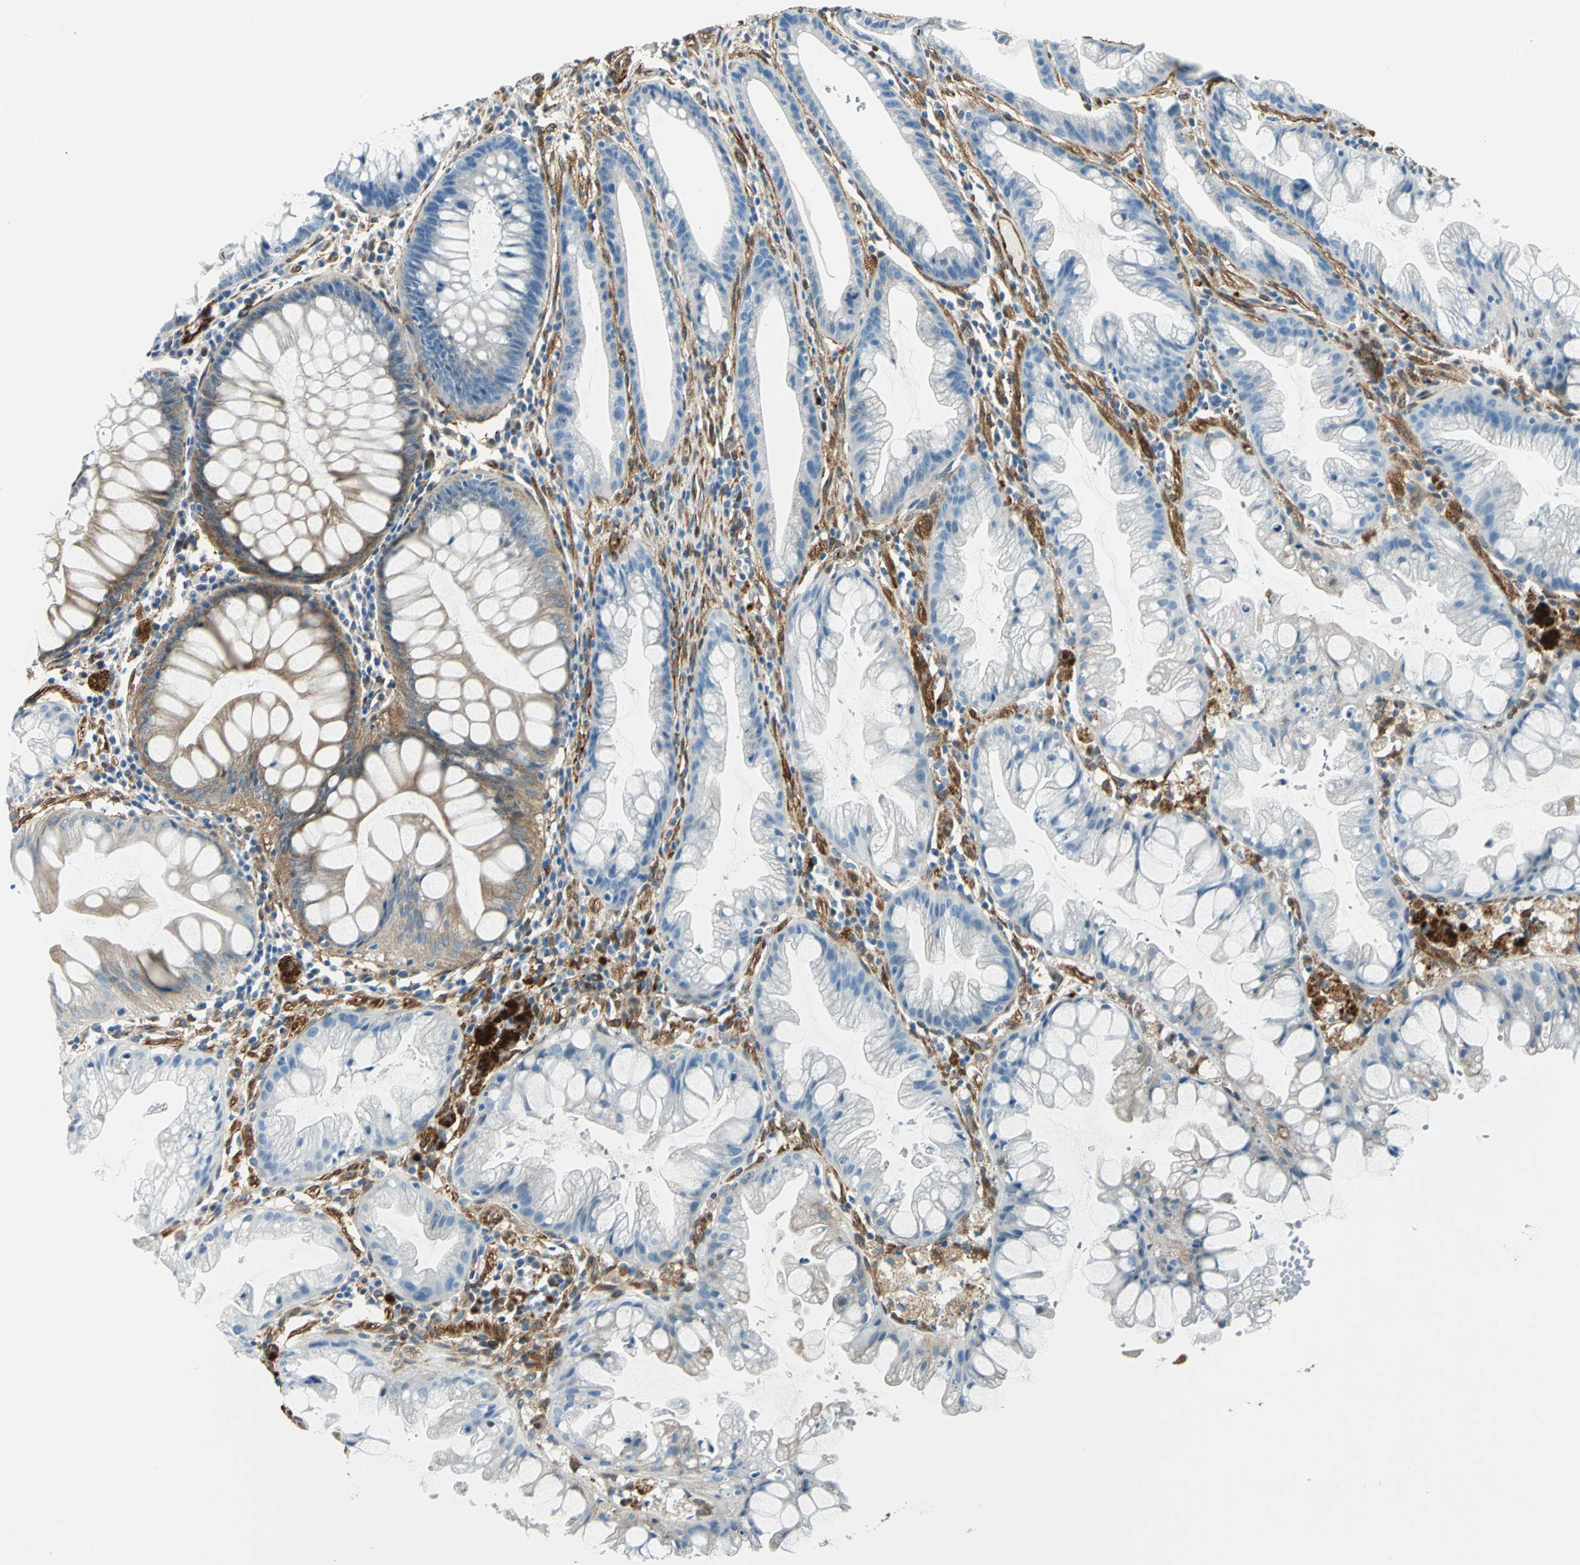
{"staining": {"intensity": "strong", "quantity": ">75%", "location": "cytoplasmic/membranous"}, "tissue": "colon", "cell_type": "Endothelial cells", "image_type": "normal", "snomed": [{"axis": "morphology", "description": "Normal tissue, NOS"}, {"axis": "topography", "description": "Smooth muscle"}, {"axis": "topography", "description": "Colon"}], "caption": "About >75% of endothelial cells in benign colon reveal strong cytoplasmic/membranous protein positivity as visualized by brown immunohistochemical staining.", "gene": "HSPB1", "patient": {"sex": "male", "age": 67}}